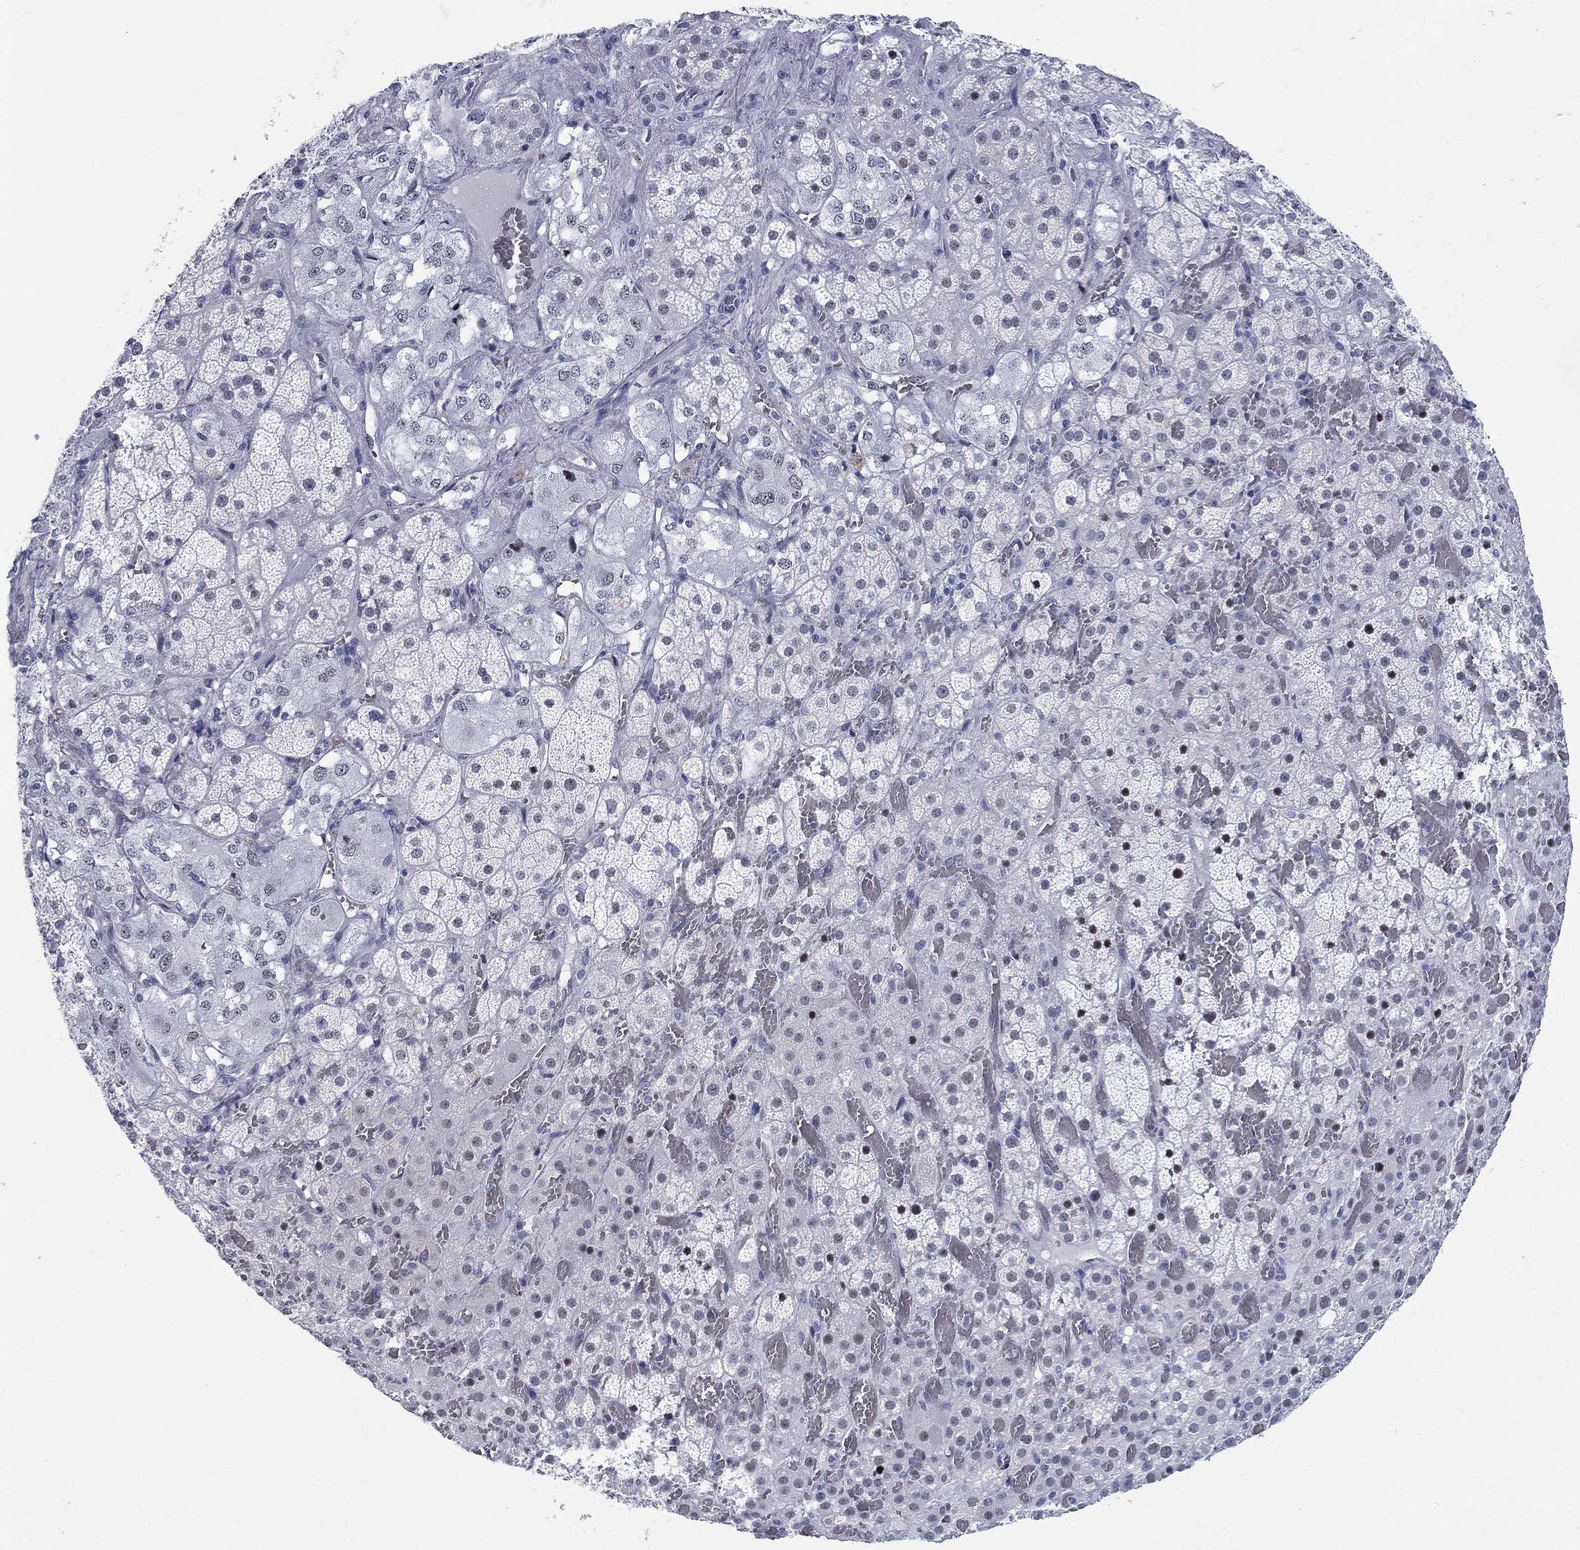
{"staining": {"intensity": "moderate", "quantity": "<25%", "location": "nuclear"}, "tissue": "adrenal gland", "cell_type": "Glandular cells", "image_type": "normal", "snomed": [{"axis": "morphology", "description": "Normal tissue, NOS"}, {"axis": "topography", "description": "Adrenal gland"}], "caption": "An IHC image of benign tissue is shown. Protein staining in brown shows moderate nuclear positivity in adrenal gland within glandular cells.", "gene": "ASF1B", "patient": {"sex": "male", "age": 57}}